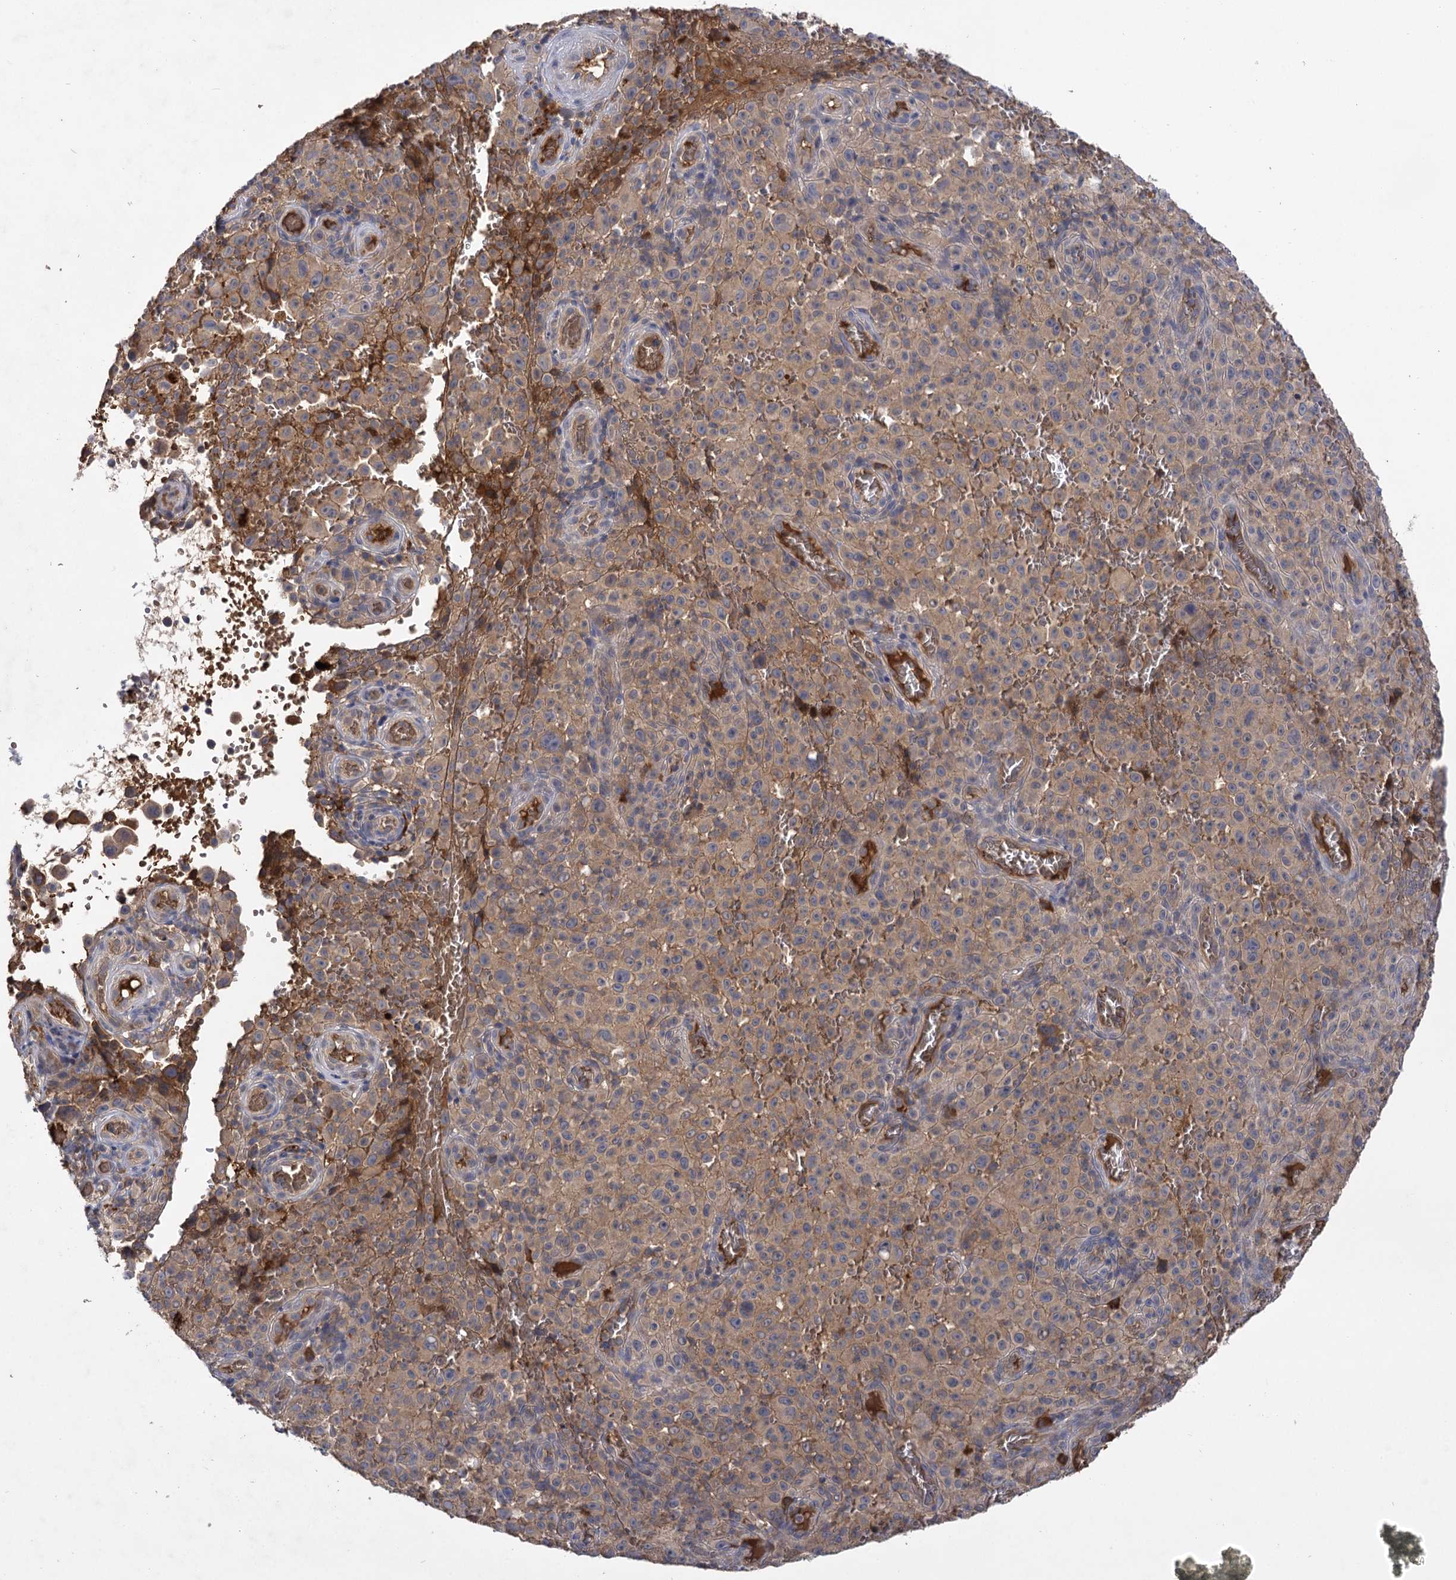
{"staining": {"intensity": "weak", "quantity": ">75%", "location": "cytoplasmic/membranous"}, "tissue": "melanoma", "cell_type": "Tumor cells", "image_type": "cancer", "snomed": [{"axis": "morphology", "description": "Malignant melanoma, NOS"}, {"axis": "topography", "description": "Skin"}], "caption": "Immunohistochemical staining of human malignant melanoma demonstrates low levels of weak cytoplasmic/membranous staining in about >75% of tumor cells.", "gene": "USP50", "patient": {"sex": "female", "age": 82}}